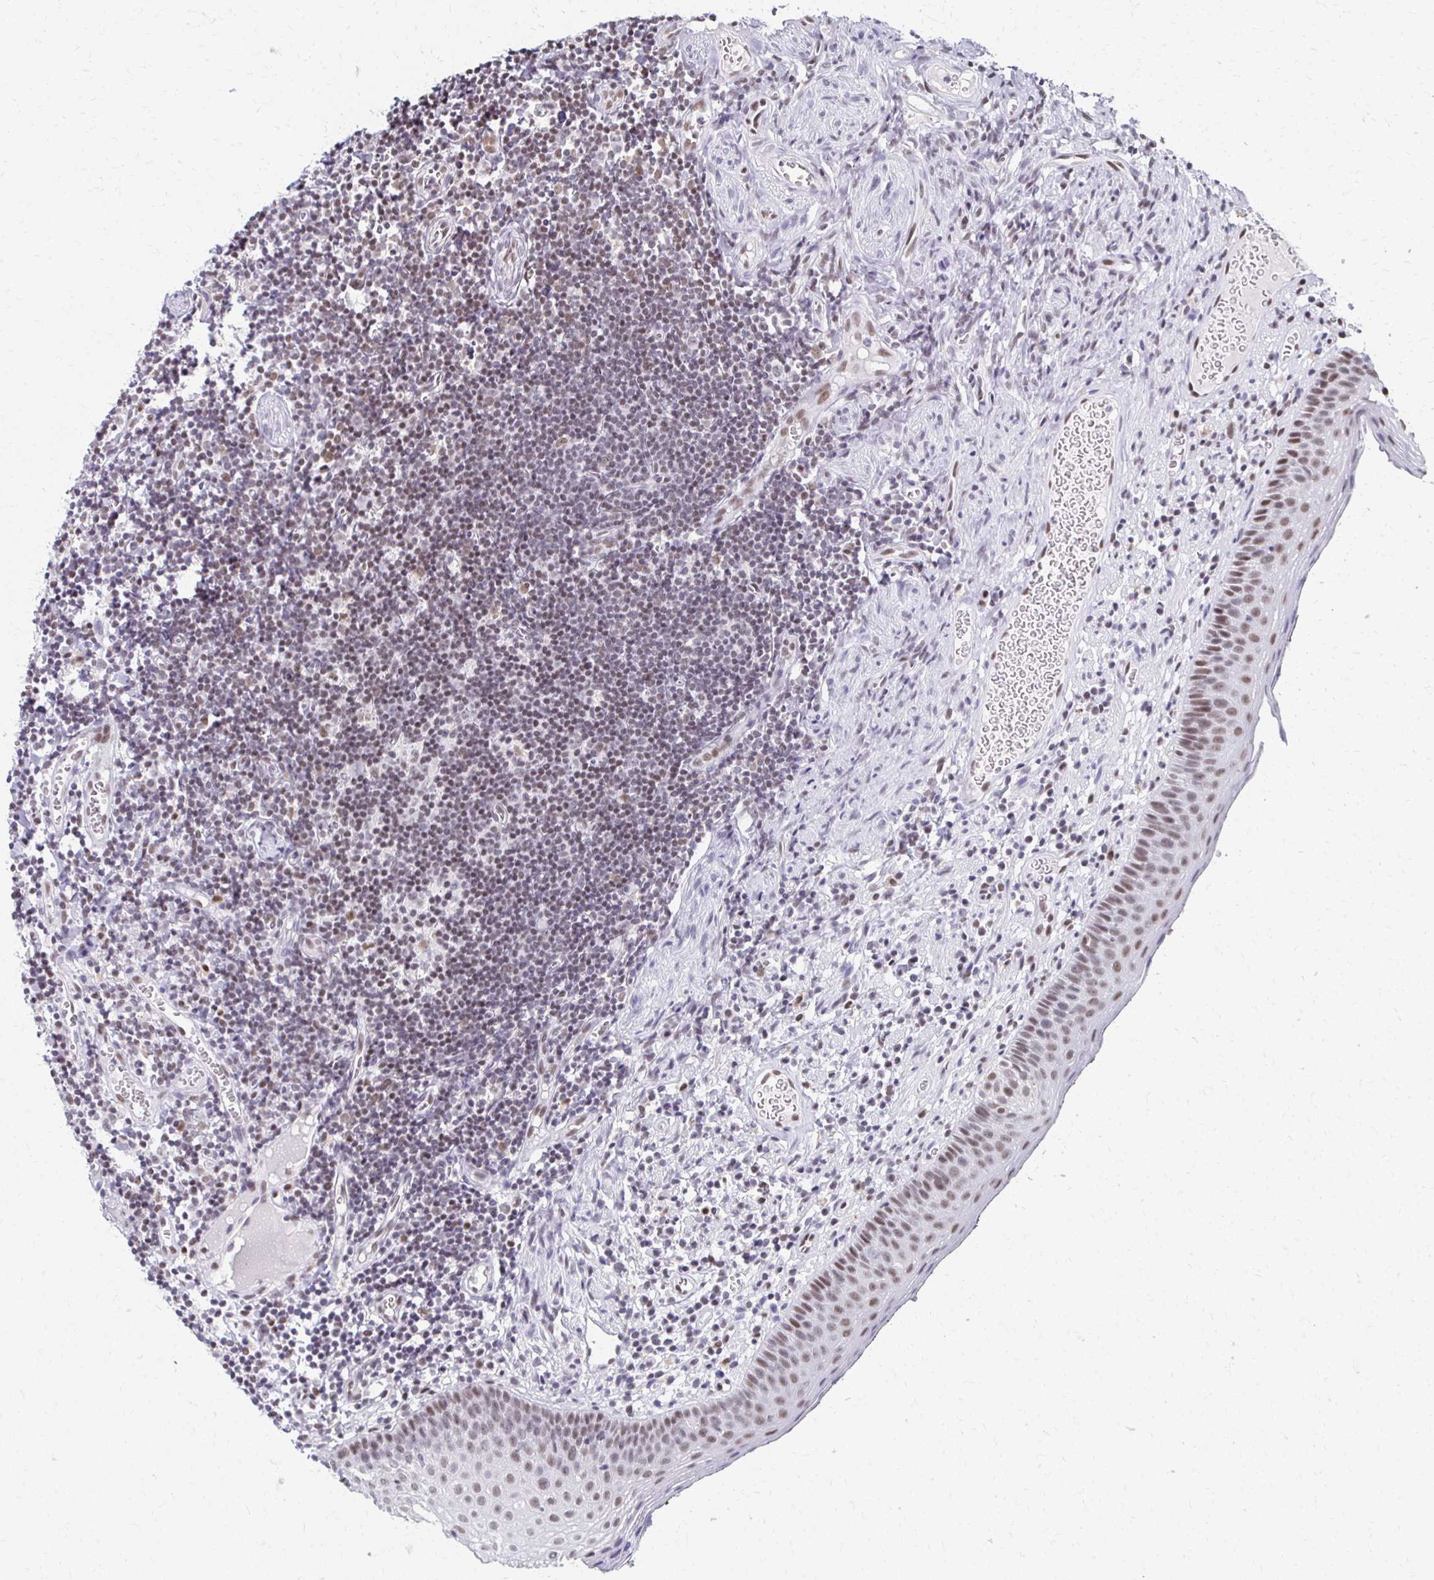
{"staining": {"intensity": "moderate", "quantity": "25%-75%", "location": "nuclear"}, "tissue": "oral mucosa", "cell_type": "Squamous epithelial cells", "image_type": "normal", "snomed": [{"axis": "morphology", "description": "Normal tissue, NOS"}, {"axis": "morphology", "description": "Squamous cell carcinoma, NOS"}, {"axis": "topography", "description": "Oral tissue"}, {"axis": "topography", "description": "Head-Neck"}], "caption": "Squamous epithelial cells exhibit medium levels of moderate nuclear staining in about 25%-75% of cells in unremarkable oral mucosa. (DAB (3,3'-diaminobenzidine) = brown stain, brightfield microscopy at high magnification).", "gene": "IRF7", "patient": {"sex": "male", "age": 58}}